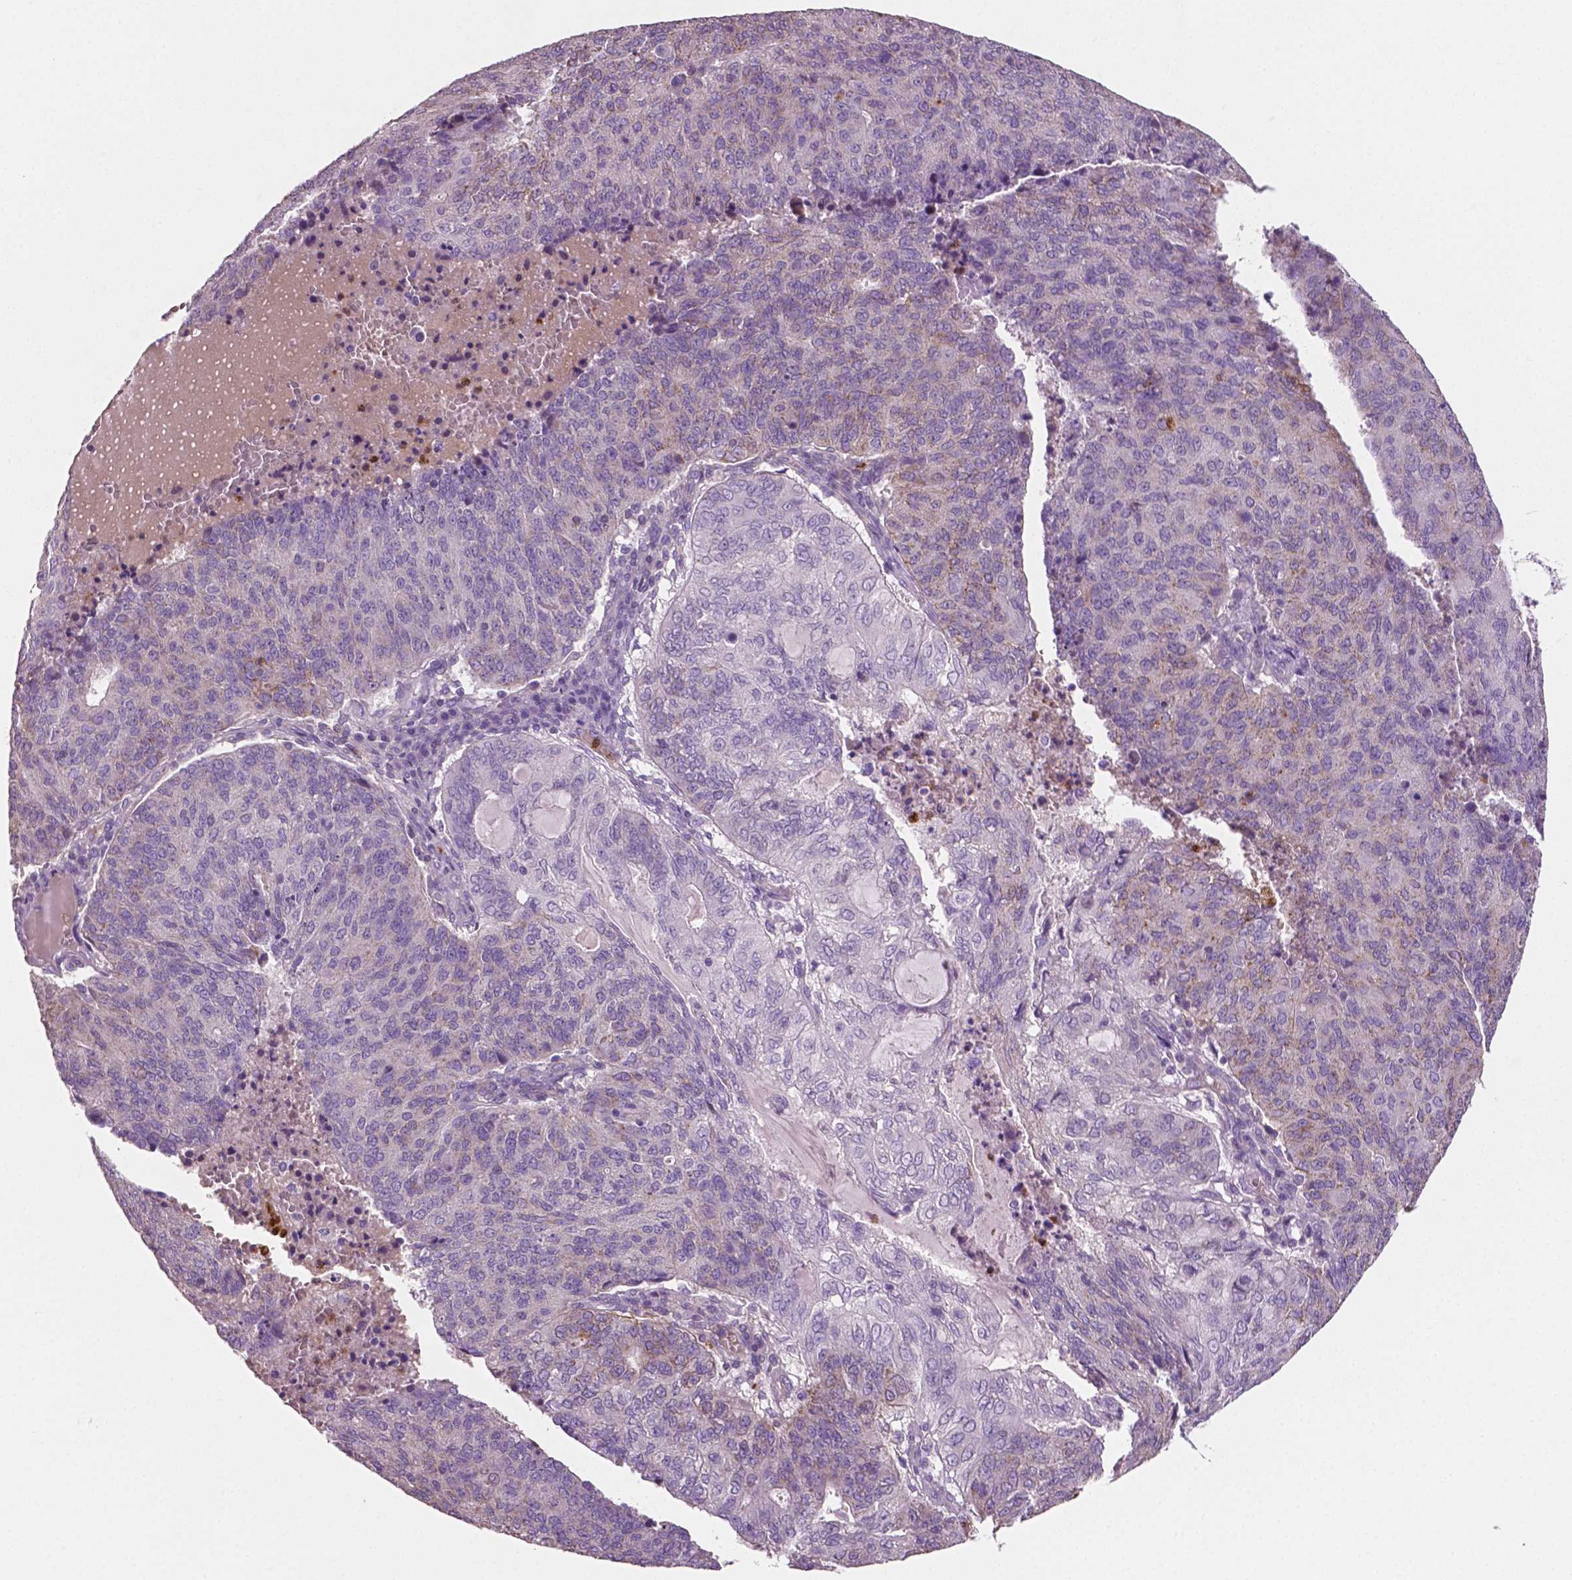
{"staining": {"intensity": "weak", "quantity": "<25%", "location": "cytoplasmic/membranous"}, "tissue": "endometrial cancer", "cell_type": "Tumor cells", "image_type": "cancer", "snomed": [{"axis": "morphology", "description": "Adenocarcinoma, NOS"}, {"axis": "topography", "description": "Endometrium"}], "caption": "Immunohistochemistry of endometrial cancer shows no expression in tumor cells.", "gene": "PTX3", "patient": {"sex": "female", "age": 82}}